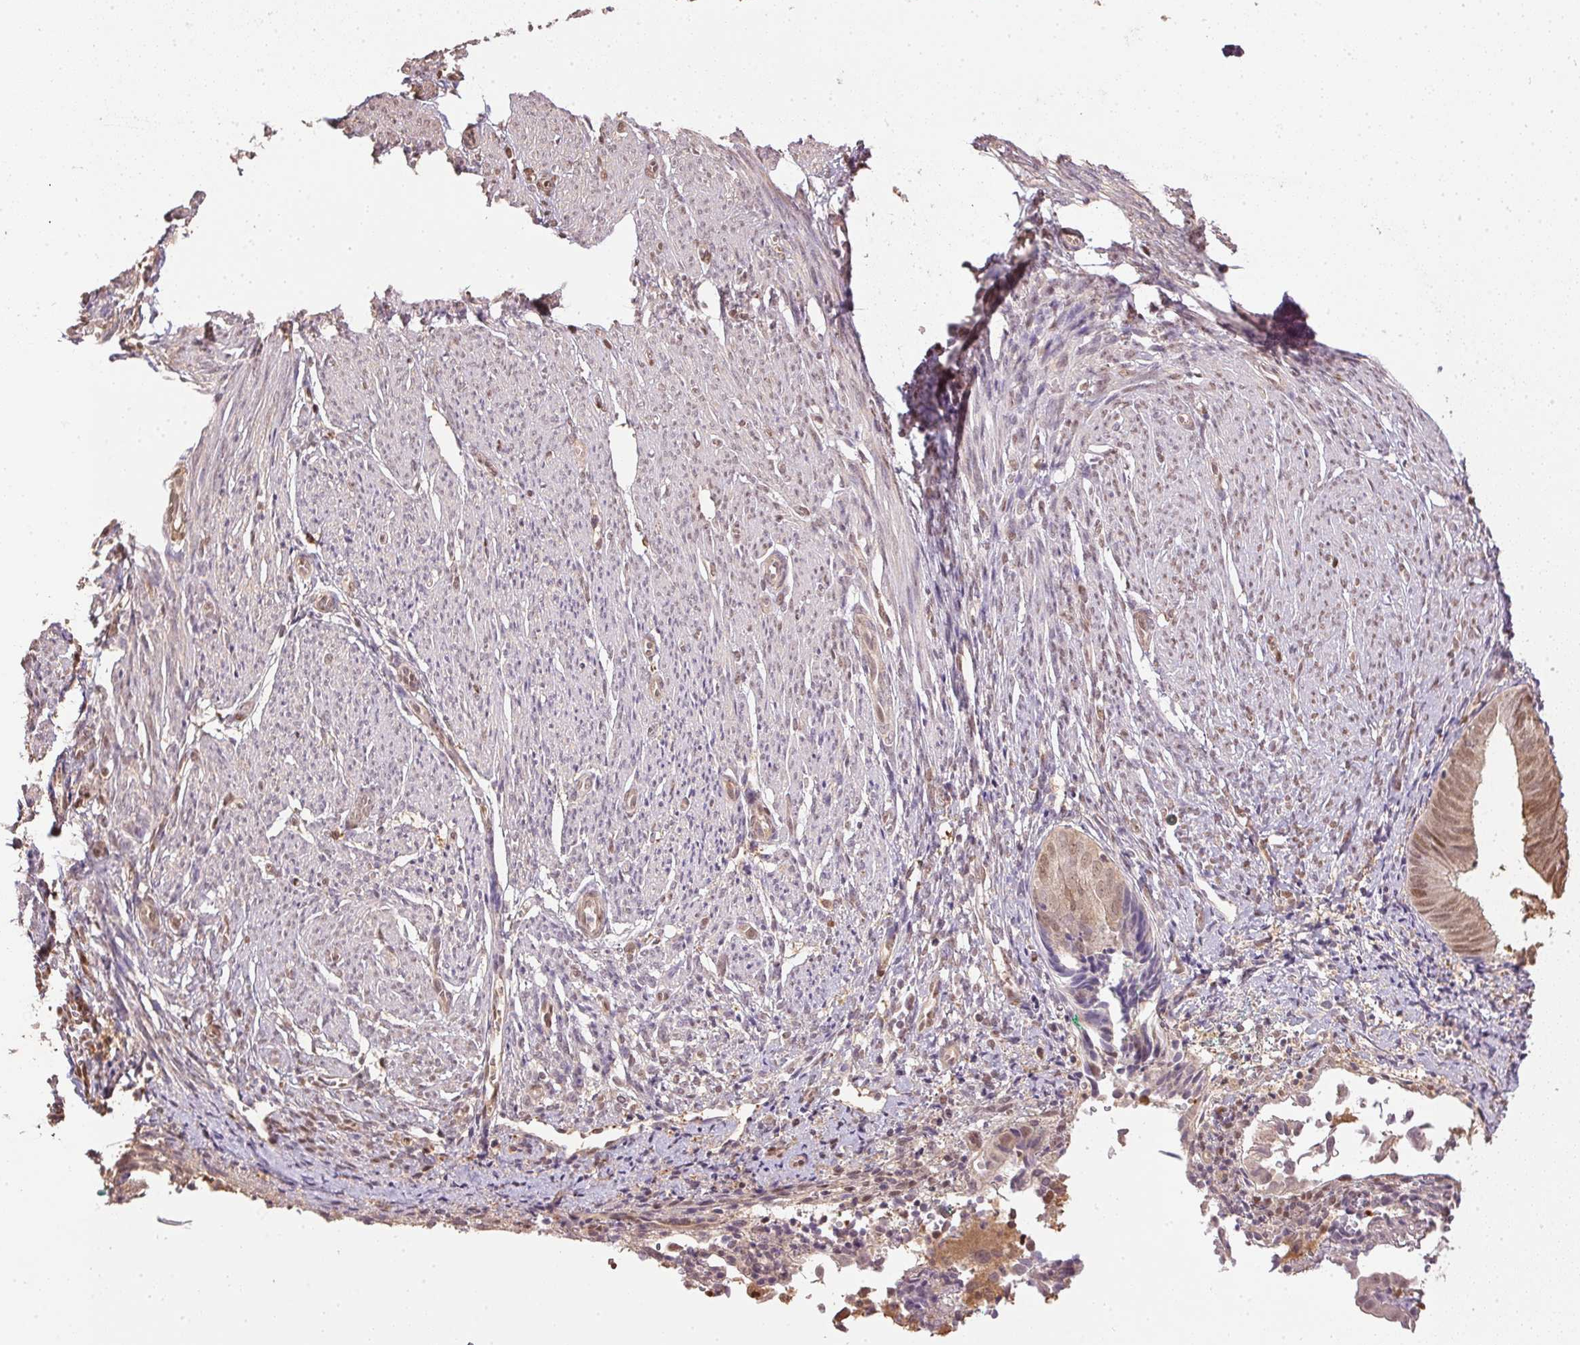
{"staining": {"intensity": "weak", "quantity": "25%-75%", "location": "nuclear"}, "tissue": "endometrium", "cell_type": "Cells in endometrial stroma", "image_type": "normal", "snomed": [{"axis": "morphology", "description": "Normal tissue, NOS"}, {"axis": "topography", "description": "Endometrium"}], "caption": "This image displays IHC staining of normal human endometrium, with low weak nuclear staining in about 25%-75% of cells in endometrial stroma.", "gene": "TPI1", "patient": {"sex": "female", "age": 50}}